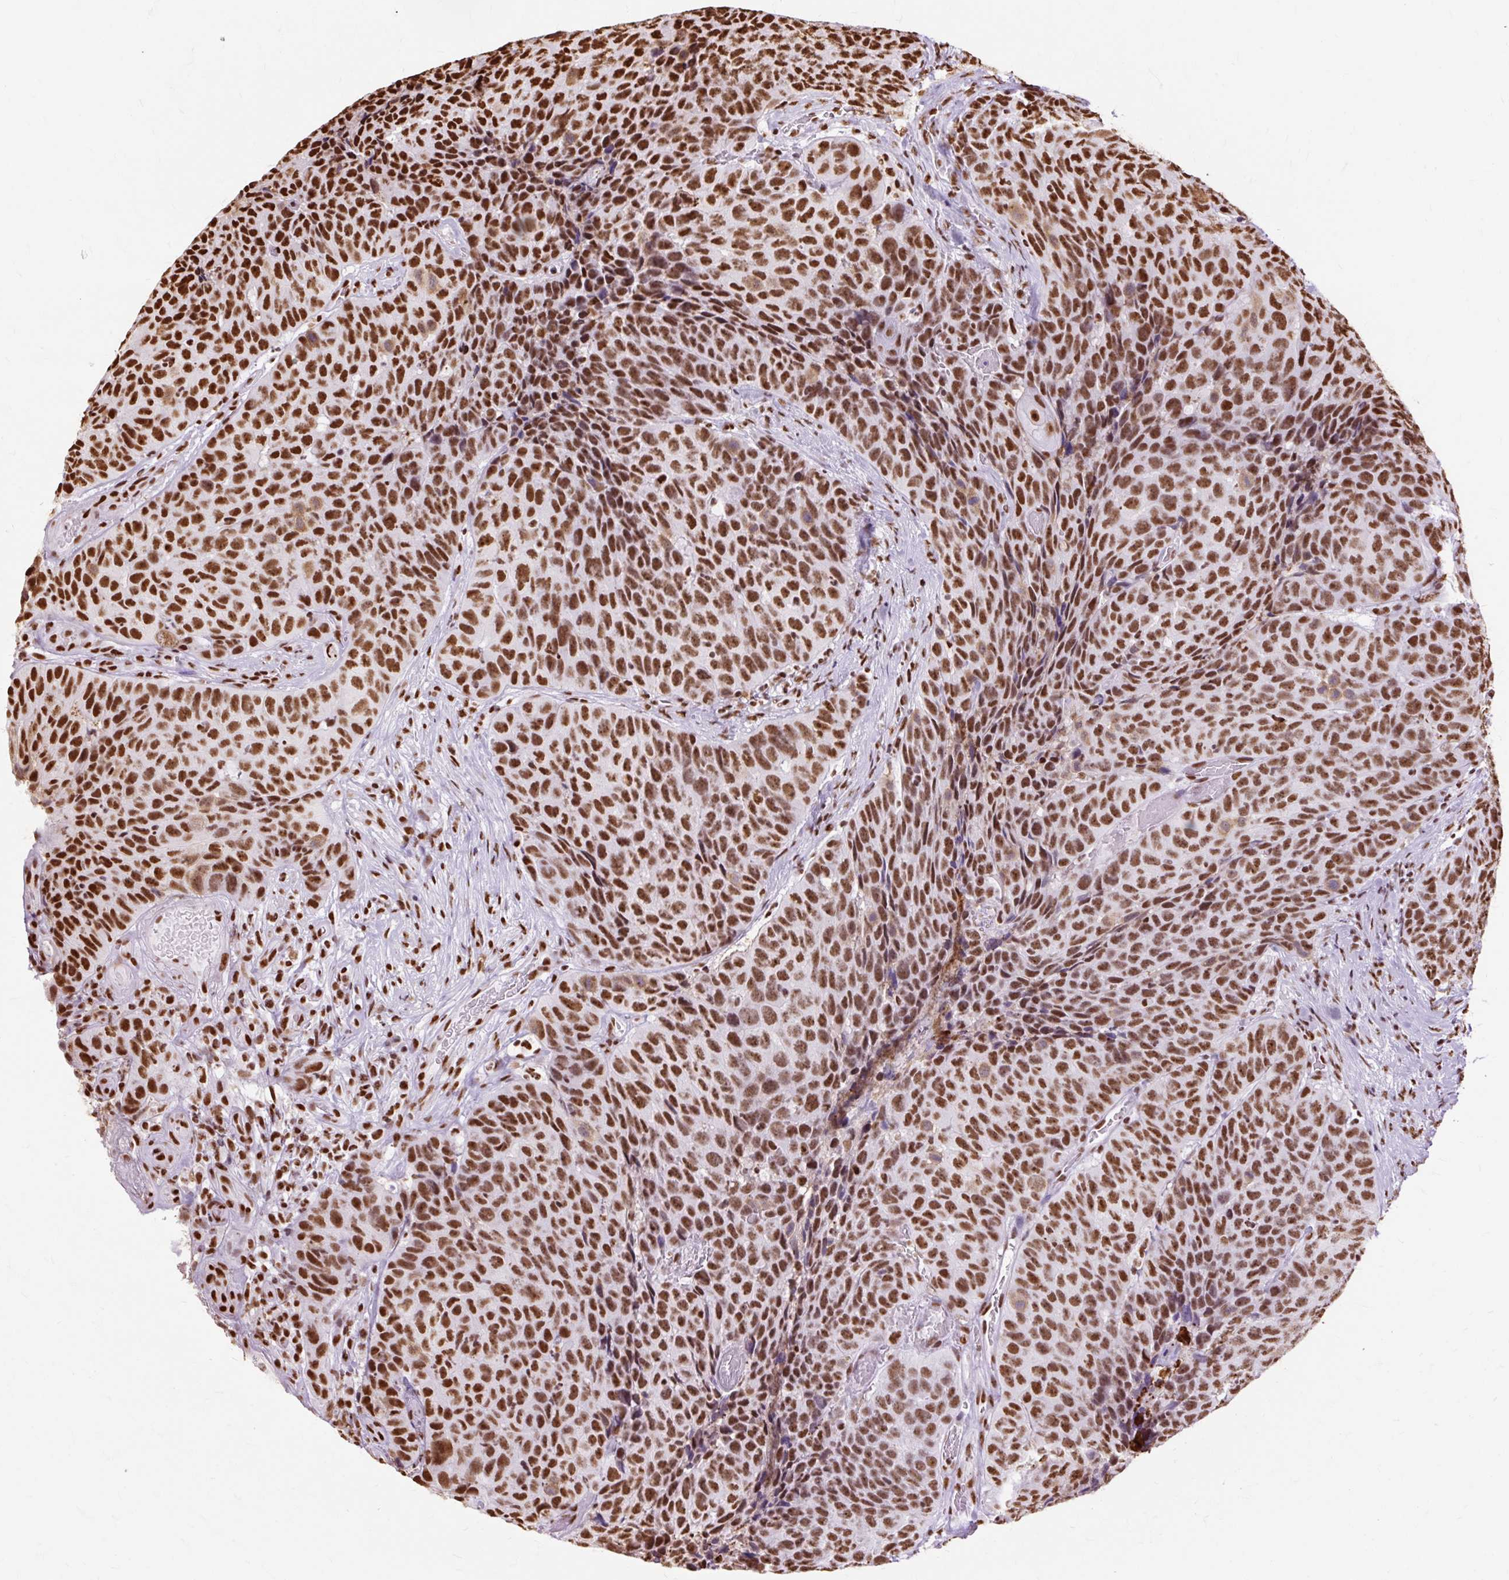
{"staining": {"intensity": "strong", "quantity": ">75%", "location": "nuclear"}, "tissue": "head and neck cancer", "cell_type": "Tumor cells", "image_type": "cancer", "snomed": [{"axis": "morphology", "description": "Squamous cell carcinoma, NOS"}, {"axis": "topography", "description": "Head-Neck"}], "caption": "This is a photomicrograph of immunohistochemistry staining of squamous cell carcinoma (head and neck), which shows strong staining in the nuclear of tumor cells.", "gene": "XRCC6", "patient": {"sex": "male", "age": 66}}